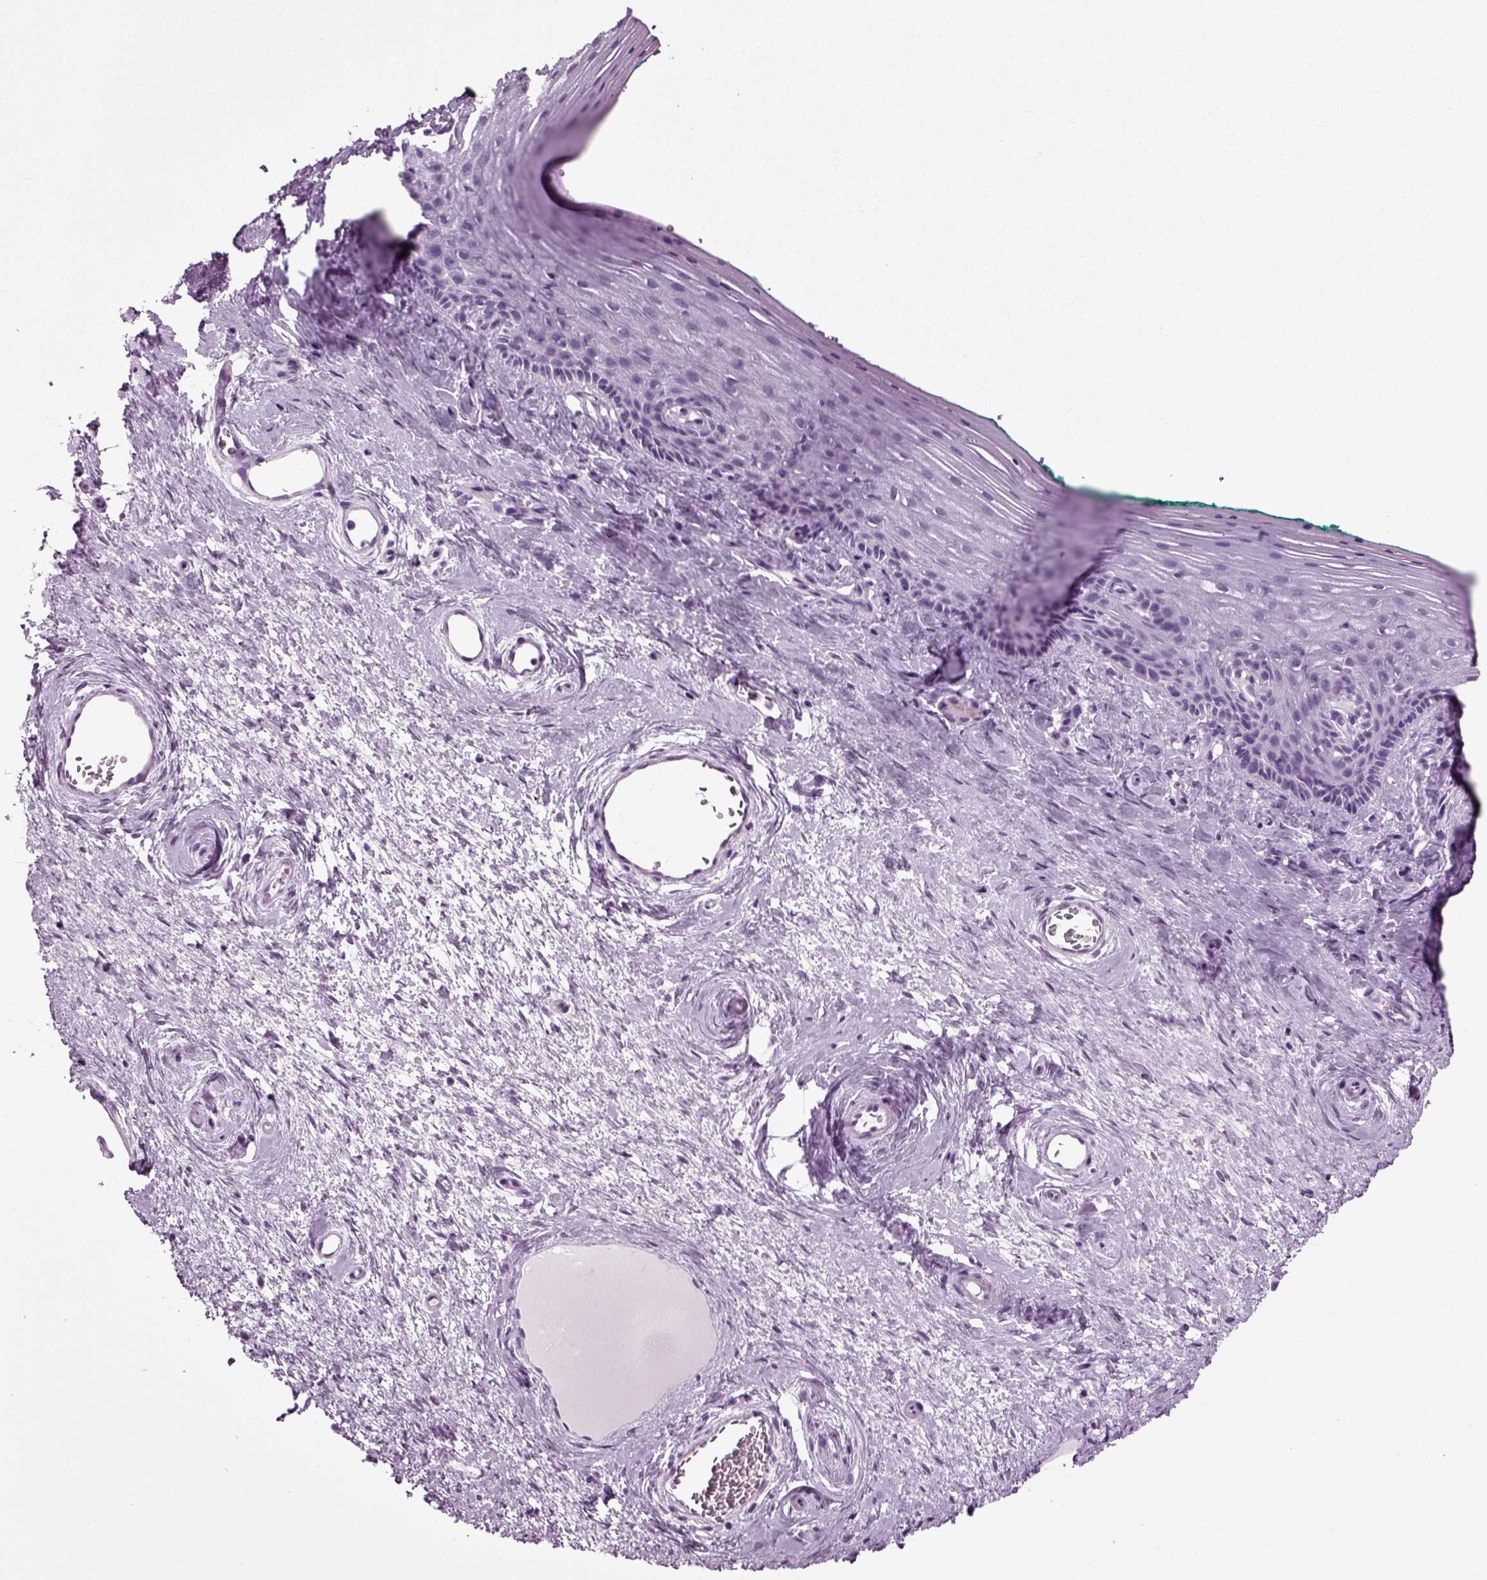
{"staining": {"intensity": "negative", "quantity": "none", "location": "none"}, "tissue": "vagina", "cell_type": "Squamous epithelial cells", "image_type": "normal", "snomed": [{"axis": "morphology", "description": "Normal tissue, NOS"}, {"axis": "topography", "description": "Vagina"}], "caption": "This is an immunohistochemistry histopathology image of unremarkable human vagina. There is no expression in squamous epithelial cells.", "gene": "ZC2HC1C", "patient": {"sex": "female", "age": 45}}